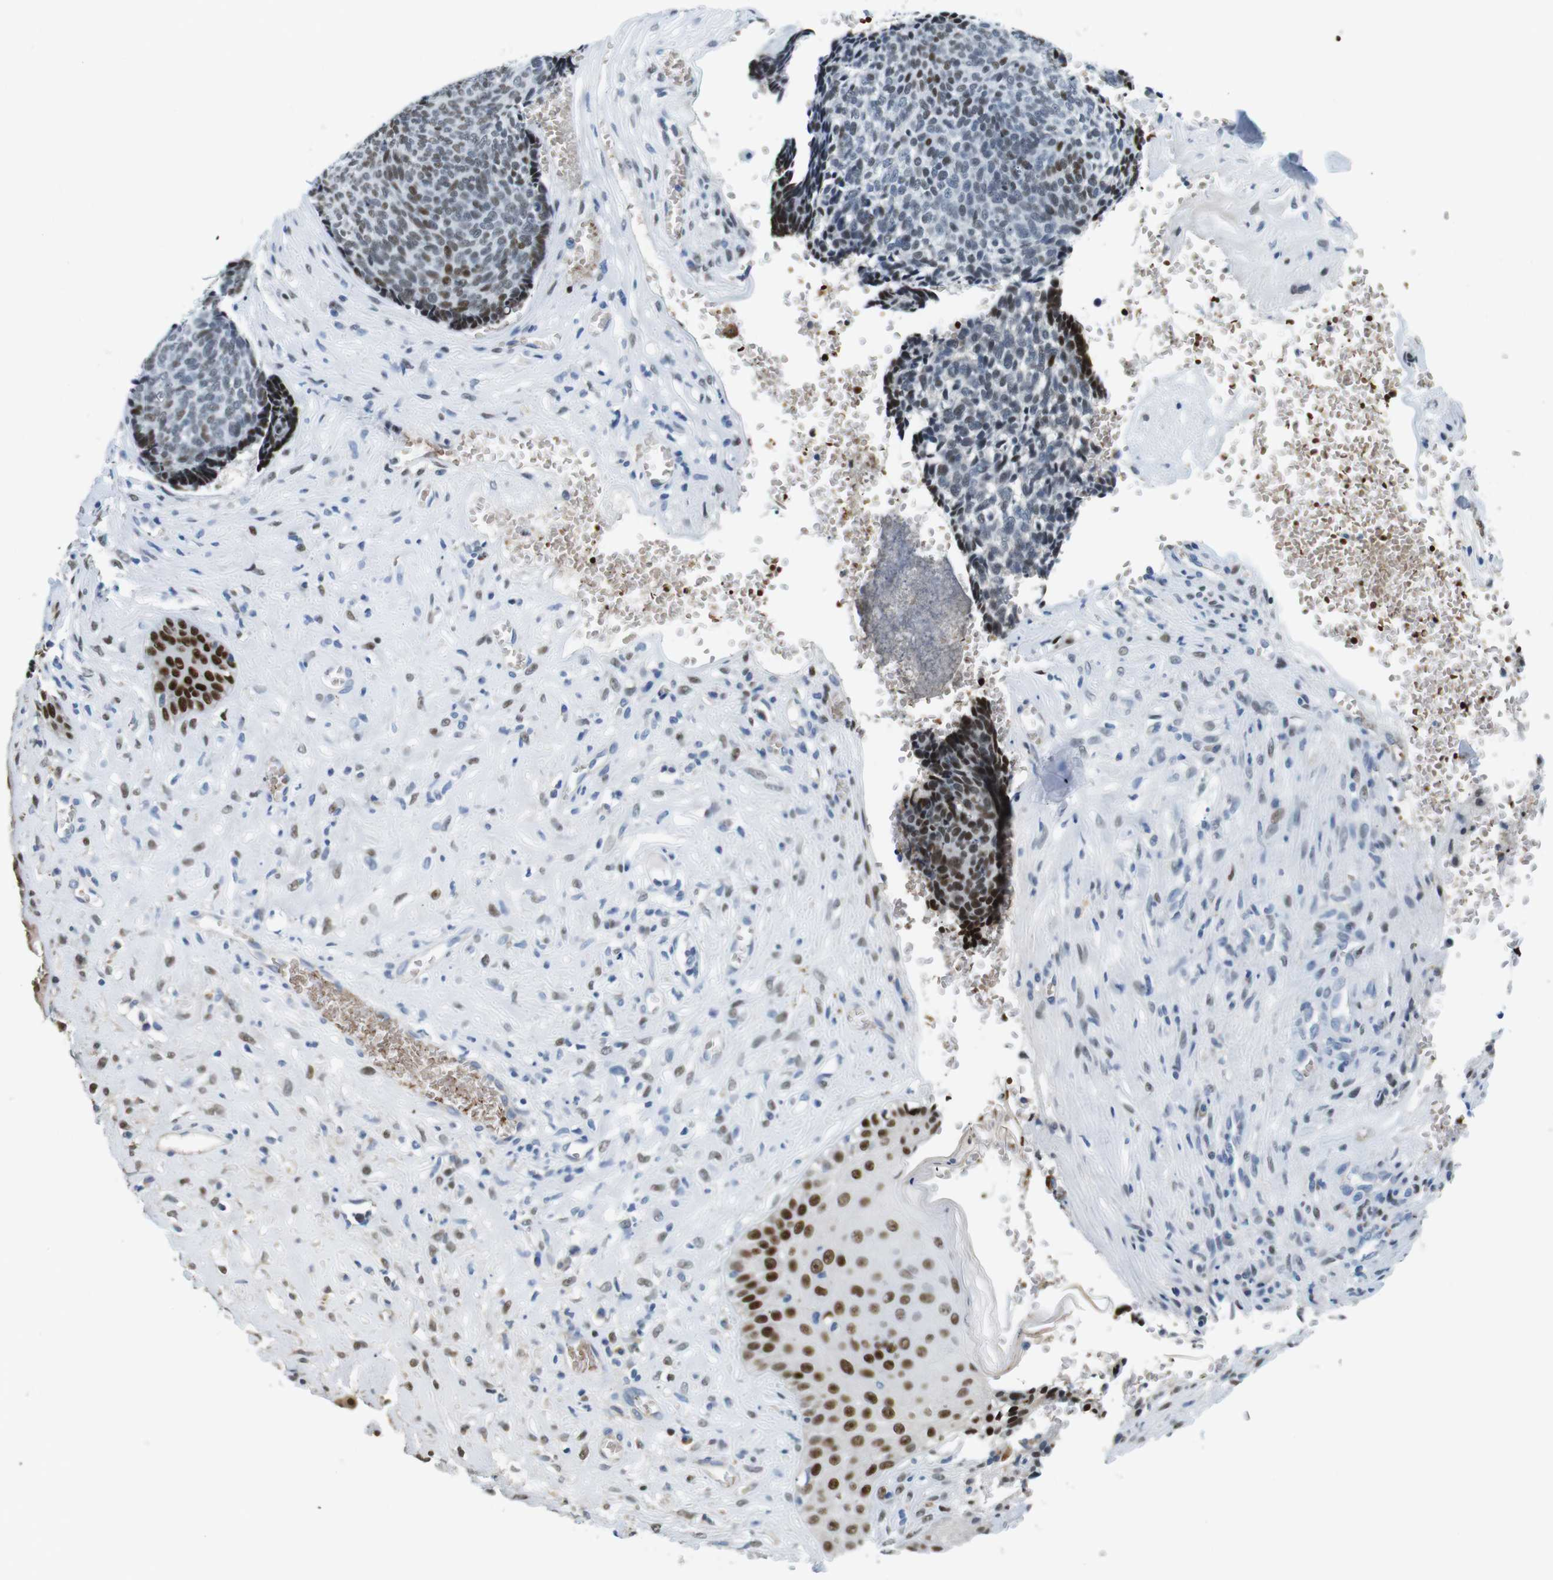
{"staining": {"intensity": "strong", "quantity": "<25%", "location": "nuclear"}, "tissue": "skin cancer", "cell_type": "Tumor cells", "image_type": "cancer", "snomed": [{"axis": "morphology", "description": "Basal cell carcinoma"}, {"axis": "topography", "description": "Skin"}], "caption": "Immunohistochemistry (IHC) of human skin cancer (basal cell carcinoma) demonstrates medium levels of strong nuclear expression in about <25% of tumor cells.", "gene": "TFAP2C", "patient": {"sex": "male", "age": 84}}